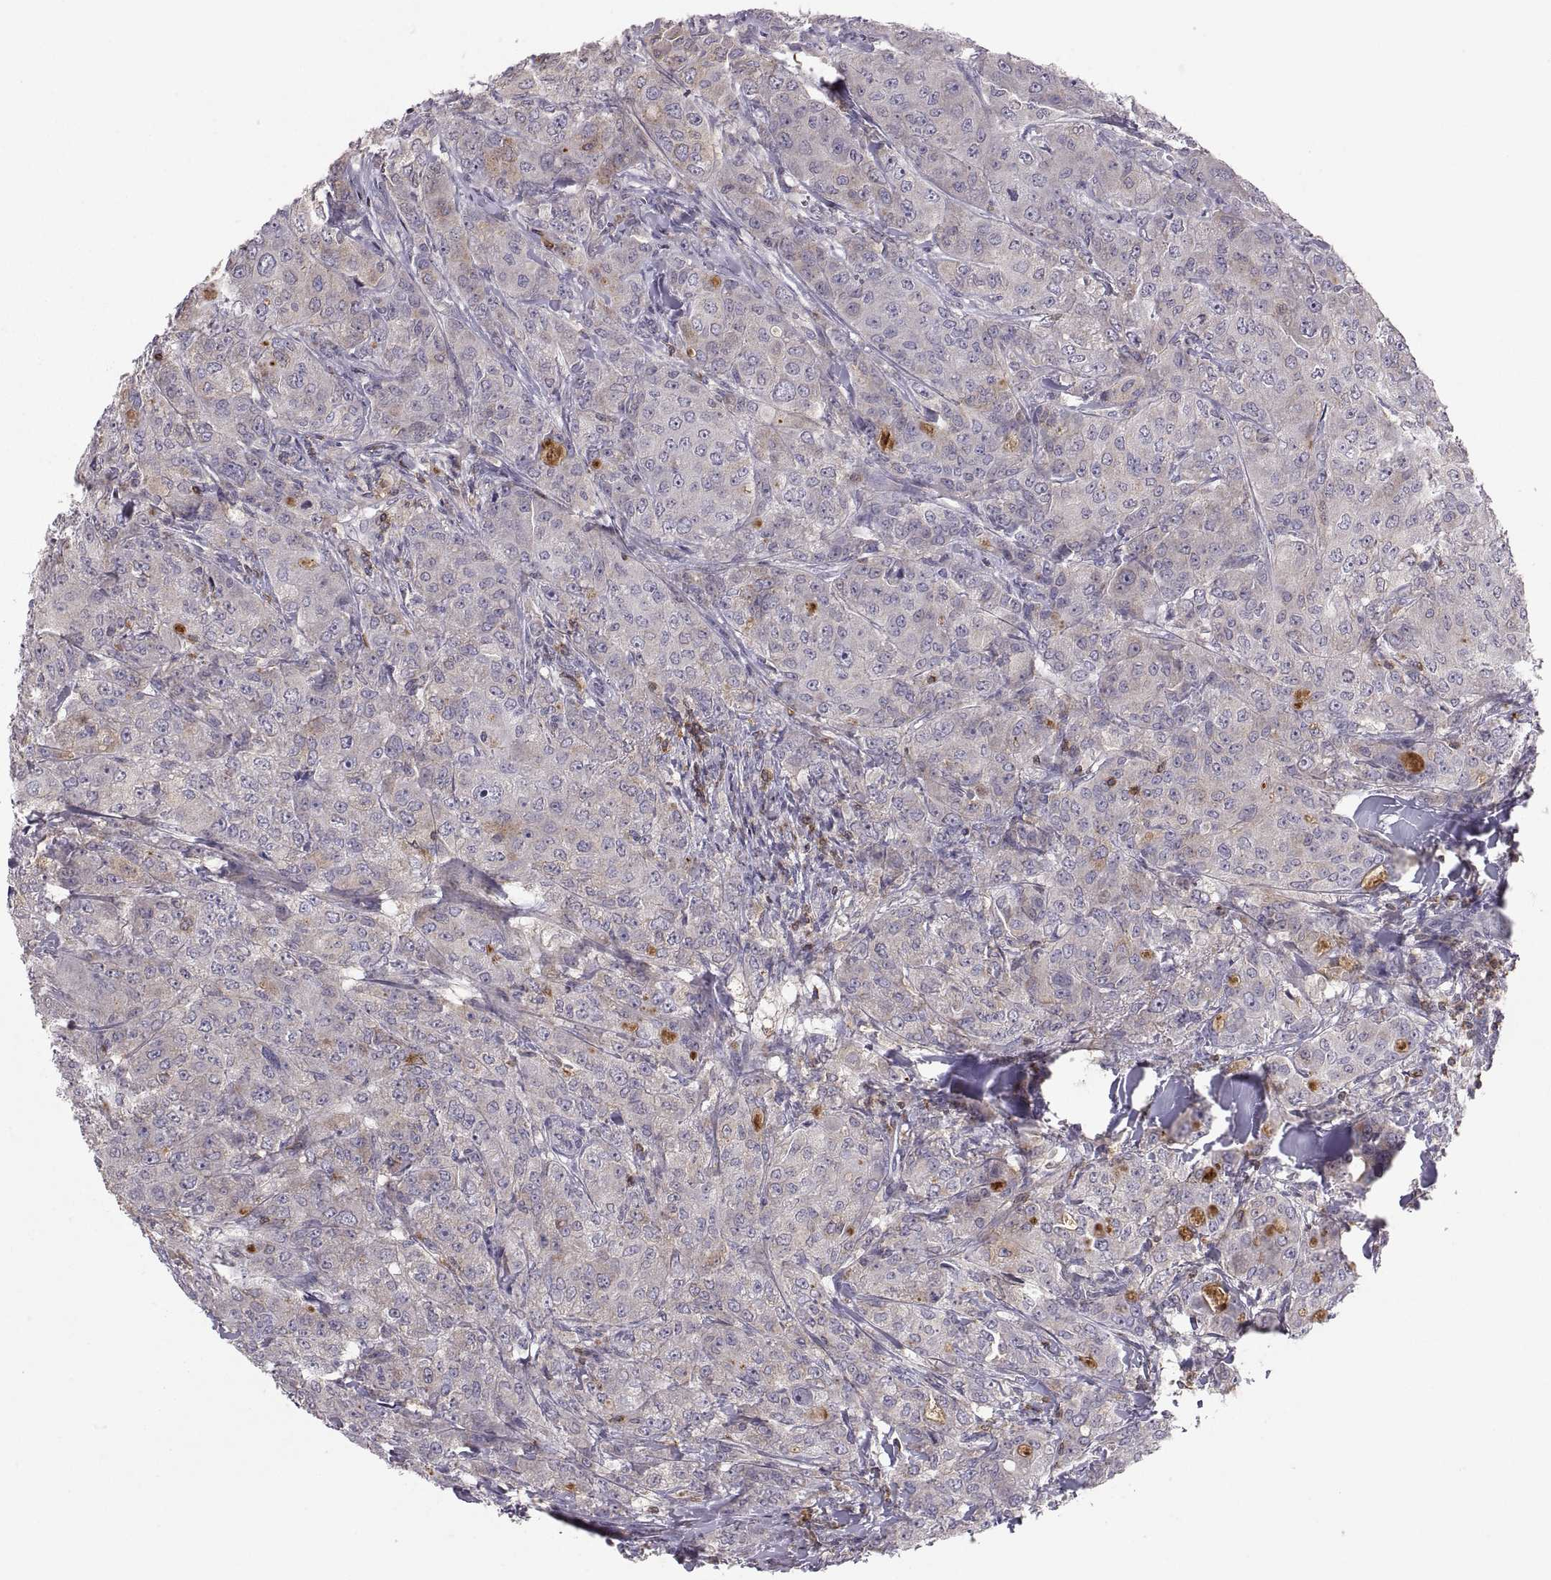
{"staining": {"intensity": "moderate", "quantity": "<25%", "location": "cytoplasmic/membranous"}, "tissue": "breast cancer", "cell_type": "Tumor cells", "image_type": "cancer", "snomed": [{"axis": "morphology", "description": "Duct carcinoma"}, {"axis": "topography", "description": "Breast"}], "caption": "A brown stain shows moderate cytoplasmic/membranous staining of a protein in breast cancer tumor cells. (DAB IHC with brightfield microscopy, high magnification).", "gene": "EZR", "patient": {"sex": "female", "age": 43}}